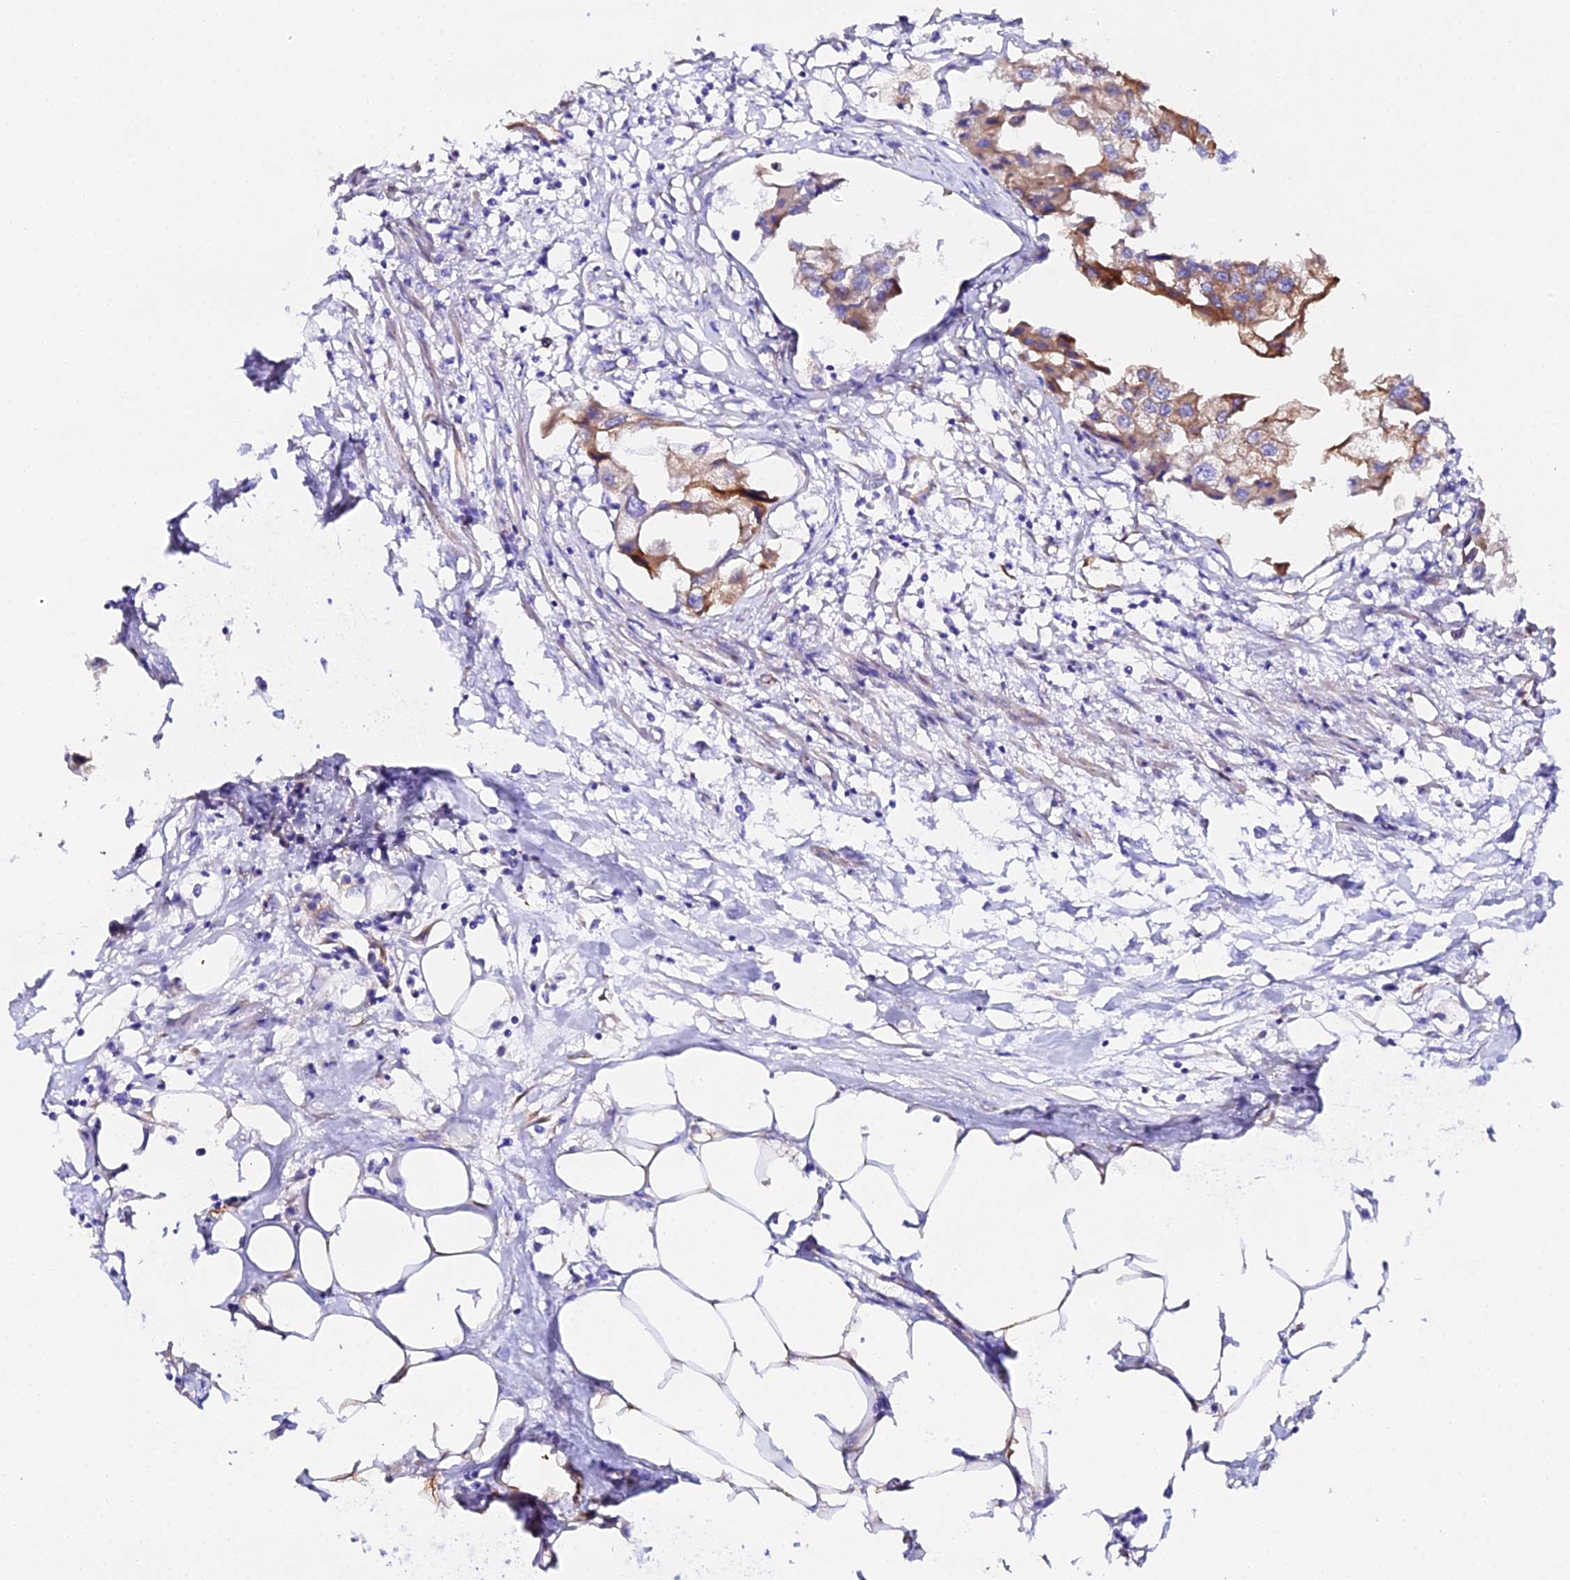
{"staining": {"intensity": "moderate", "quantity": "25%-75%", "location": "cytoplasmic/membranous"}, "tissue": "urothelial cancer", "cell_type": "Tumor cells", "image_type": "cancer", "snomed": [{"axis": "morphology", "description": "Urothelial carcinoma, High grade"}, {"axis": "topography", "description": "Urinary bladder"}], "caption": "Moderate cytoplasmic/membranous positivity for a protein is appreciated in approximately 25%-75% of tumor cells of urothelial cancer using immunohistochemistry.", "gene": "CFAP45", "patient": {"sex": "male", "age": 64}}